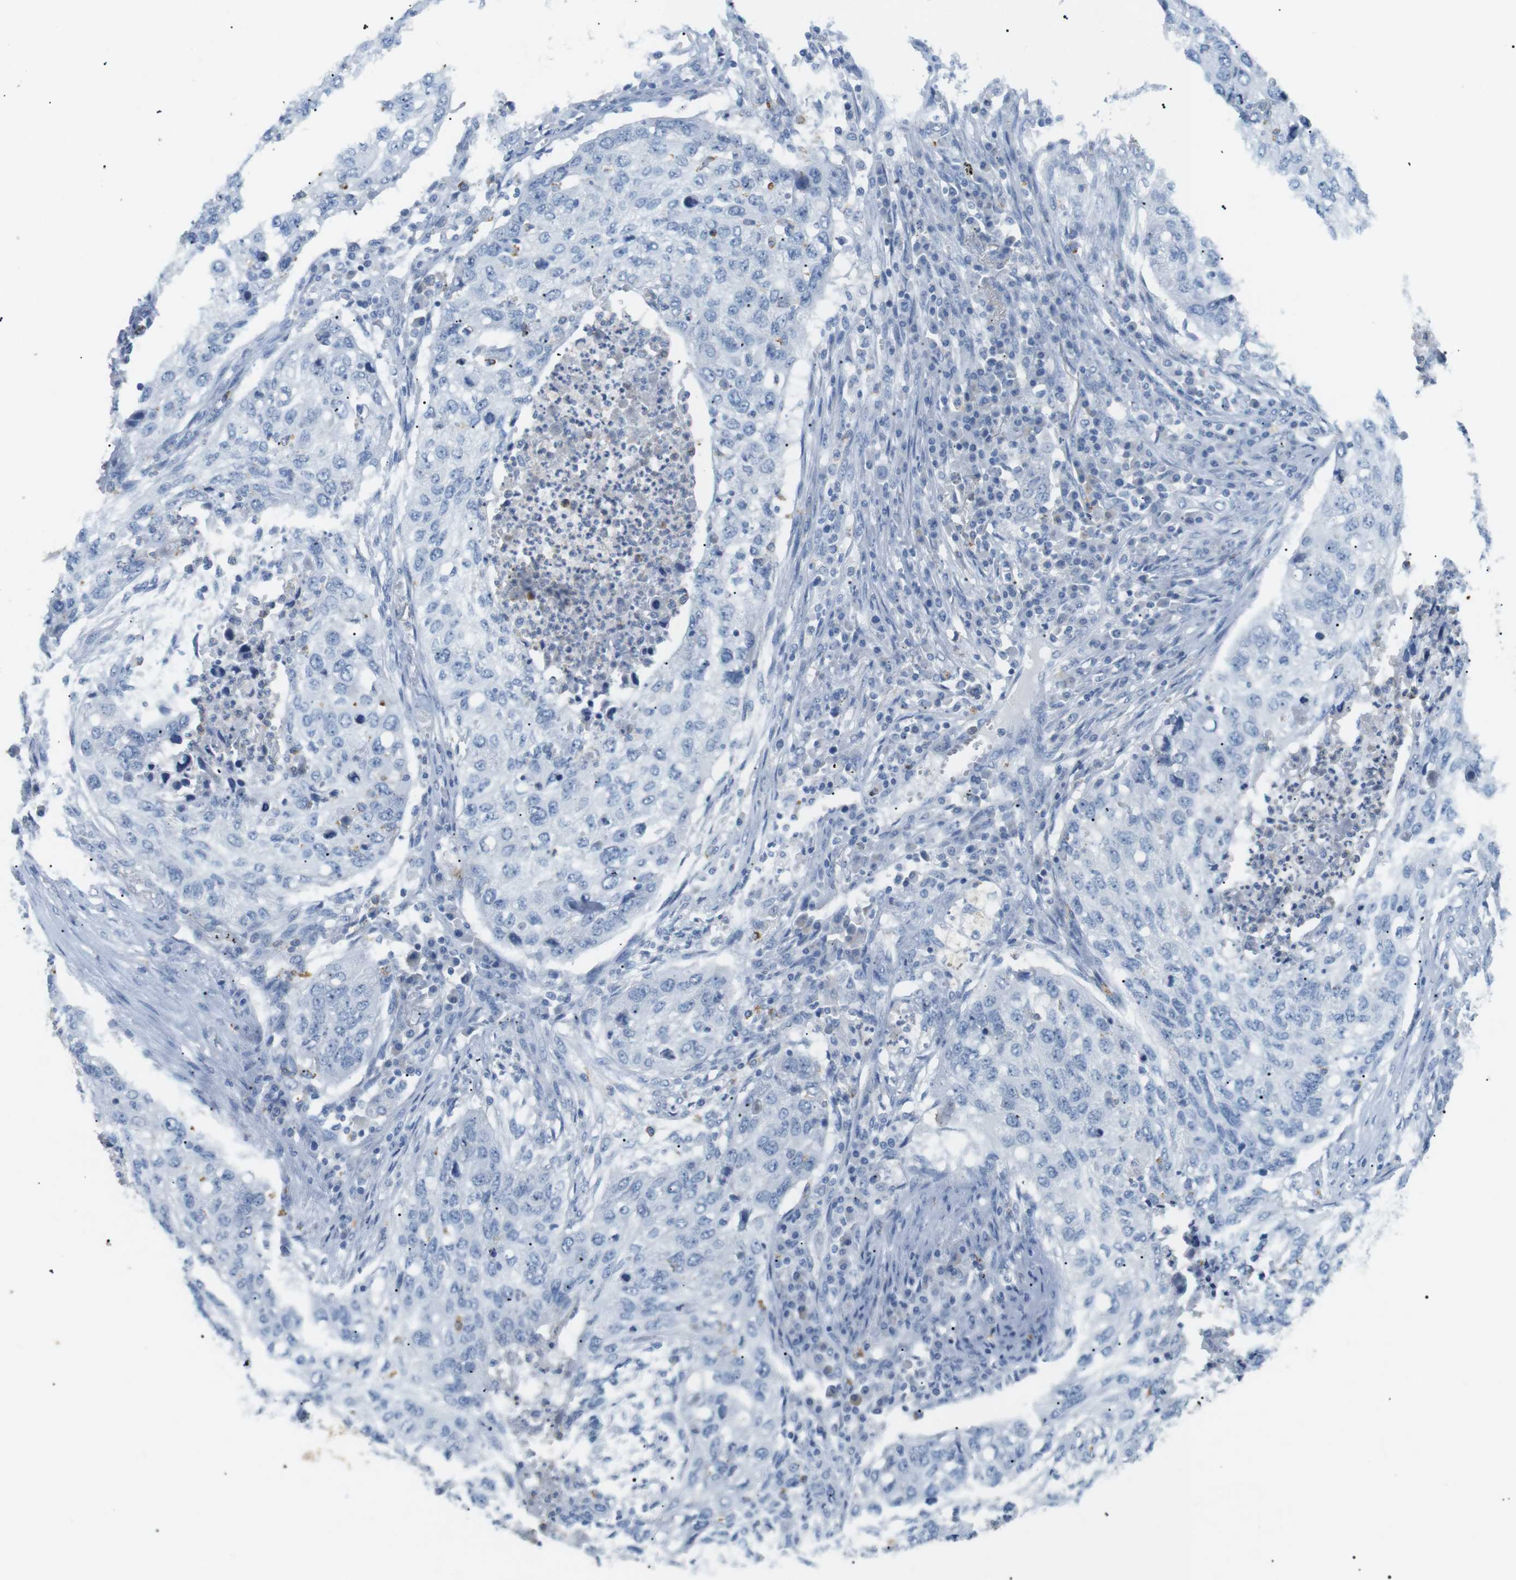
{"staining": {"intensity": "negative", "quantity": "none", "location": "none"}, "tissue": "lung cancer", "cell_type": "Tumor cells", "image_type": "cancer", "snomed": [{"axis": "morphology", "description": "Squamous cell carcinoma, NOS"}, {"axis": "topography", "description": "Lung"}], "caption": "Tumor cells show no significant staining in lung cancer. (Brightfield microscopy of DAB immunohistochemistry at high magnification).", "gene": "HBG2", "patient": {"sex": "female", "age": 63}}